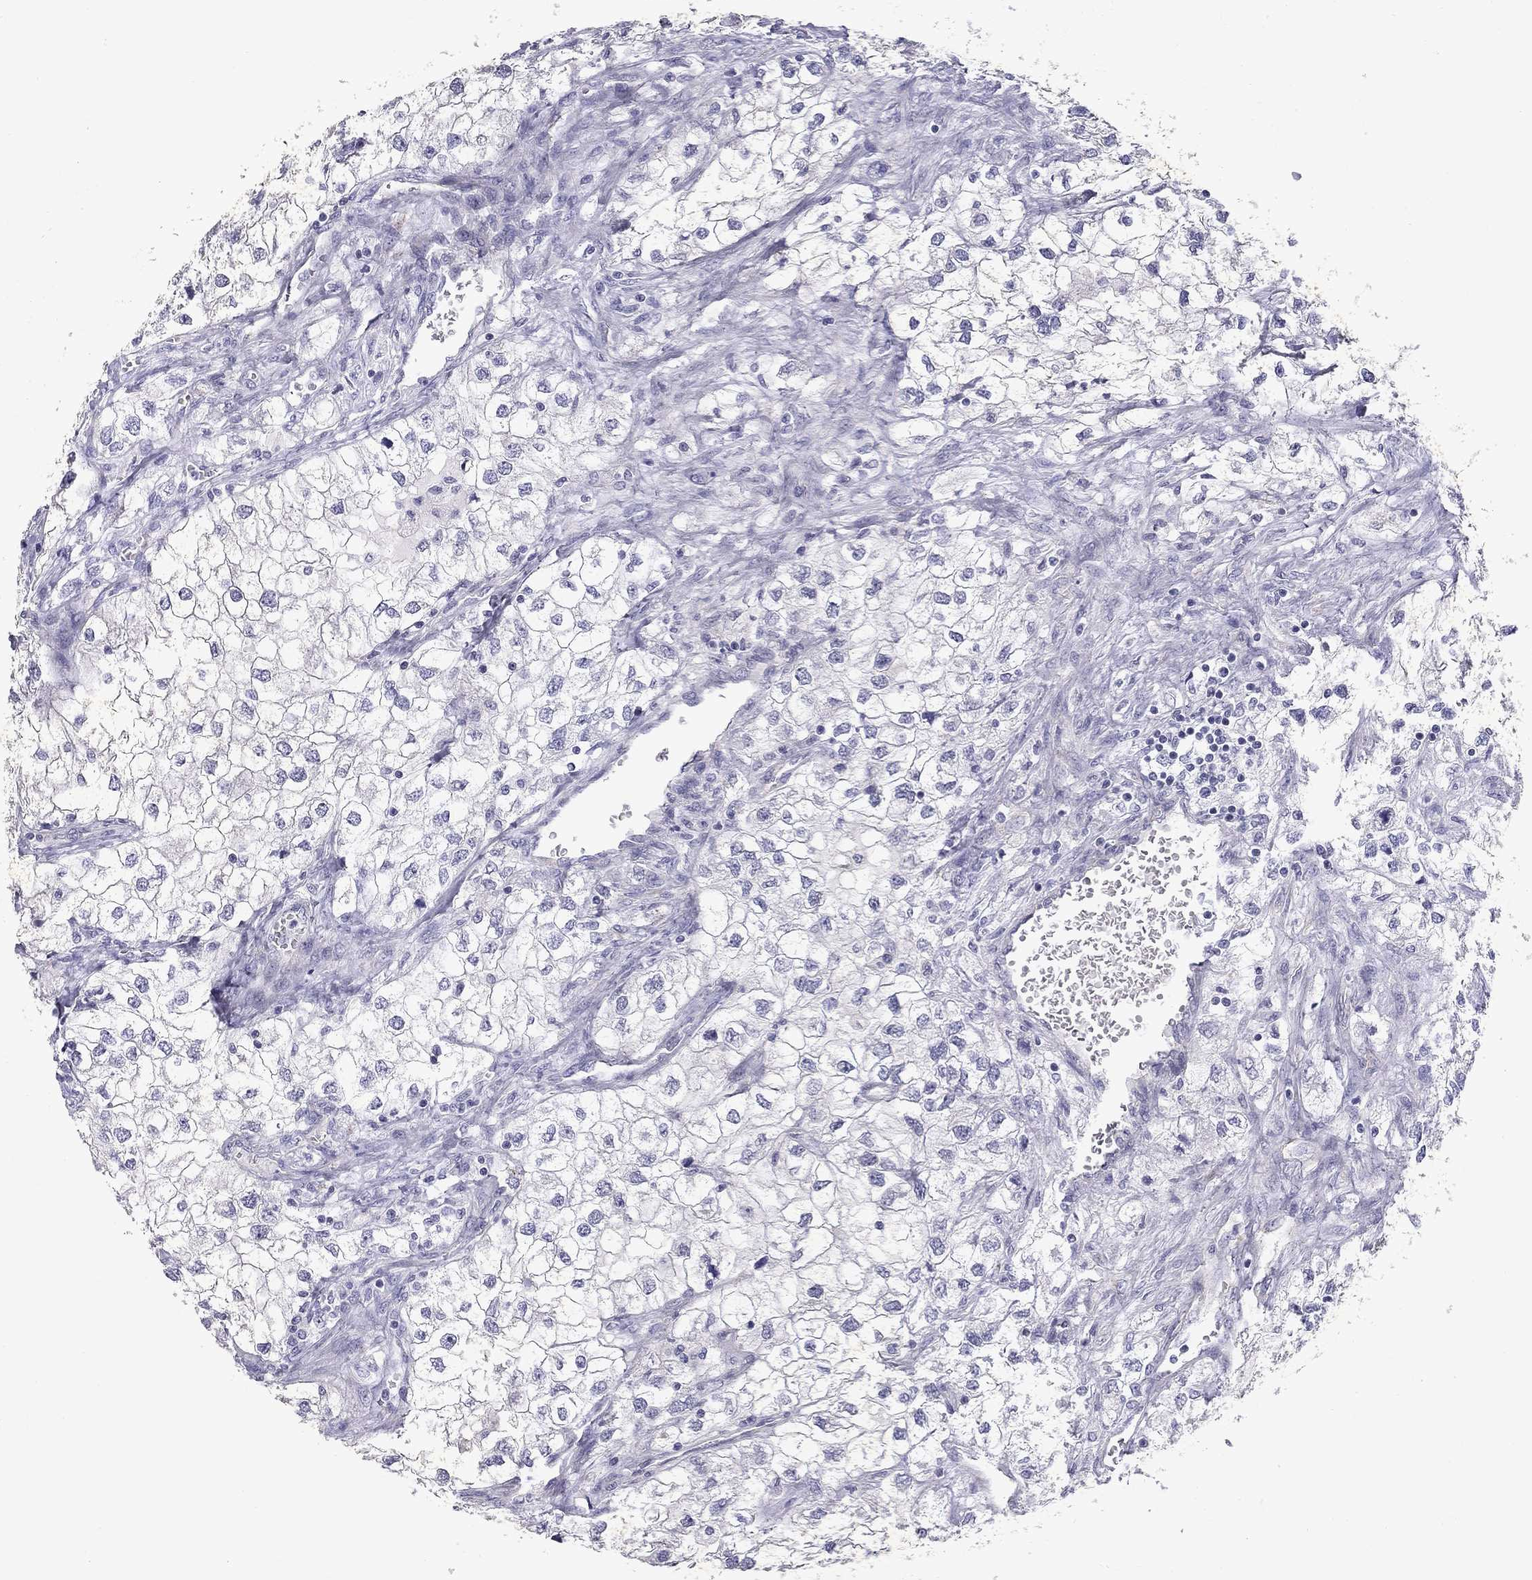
{"staining": {"intensity": "negative", "quantity": "none", "location": "none"}, "tissue": "renal cancer", "cell_type": "Tumor cells", "image_type": "cancer", "snomed": [{"axis": "morphology", "description": "Adenocarcinoma, NOS"}, {"axis": "topography", "description": "Kidney"}], "caption": "Renal cancer stained for a protein using IHC demonstrates no positivity tumor cells.", "gene": "CLIC6", "patient": {"sex": "male", "age": 59}}